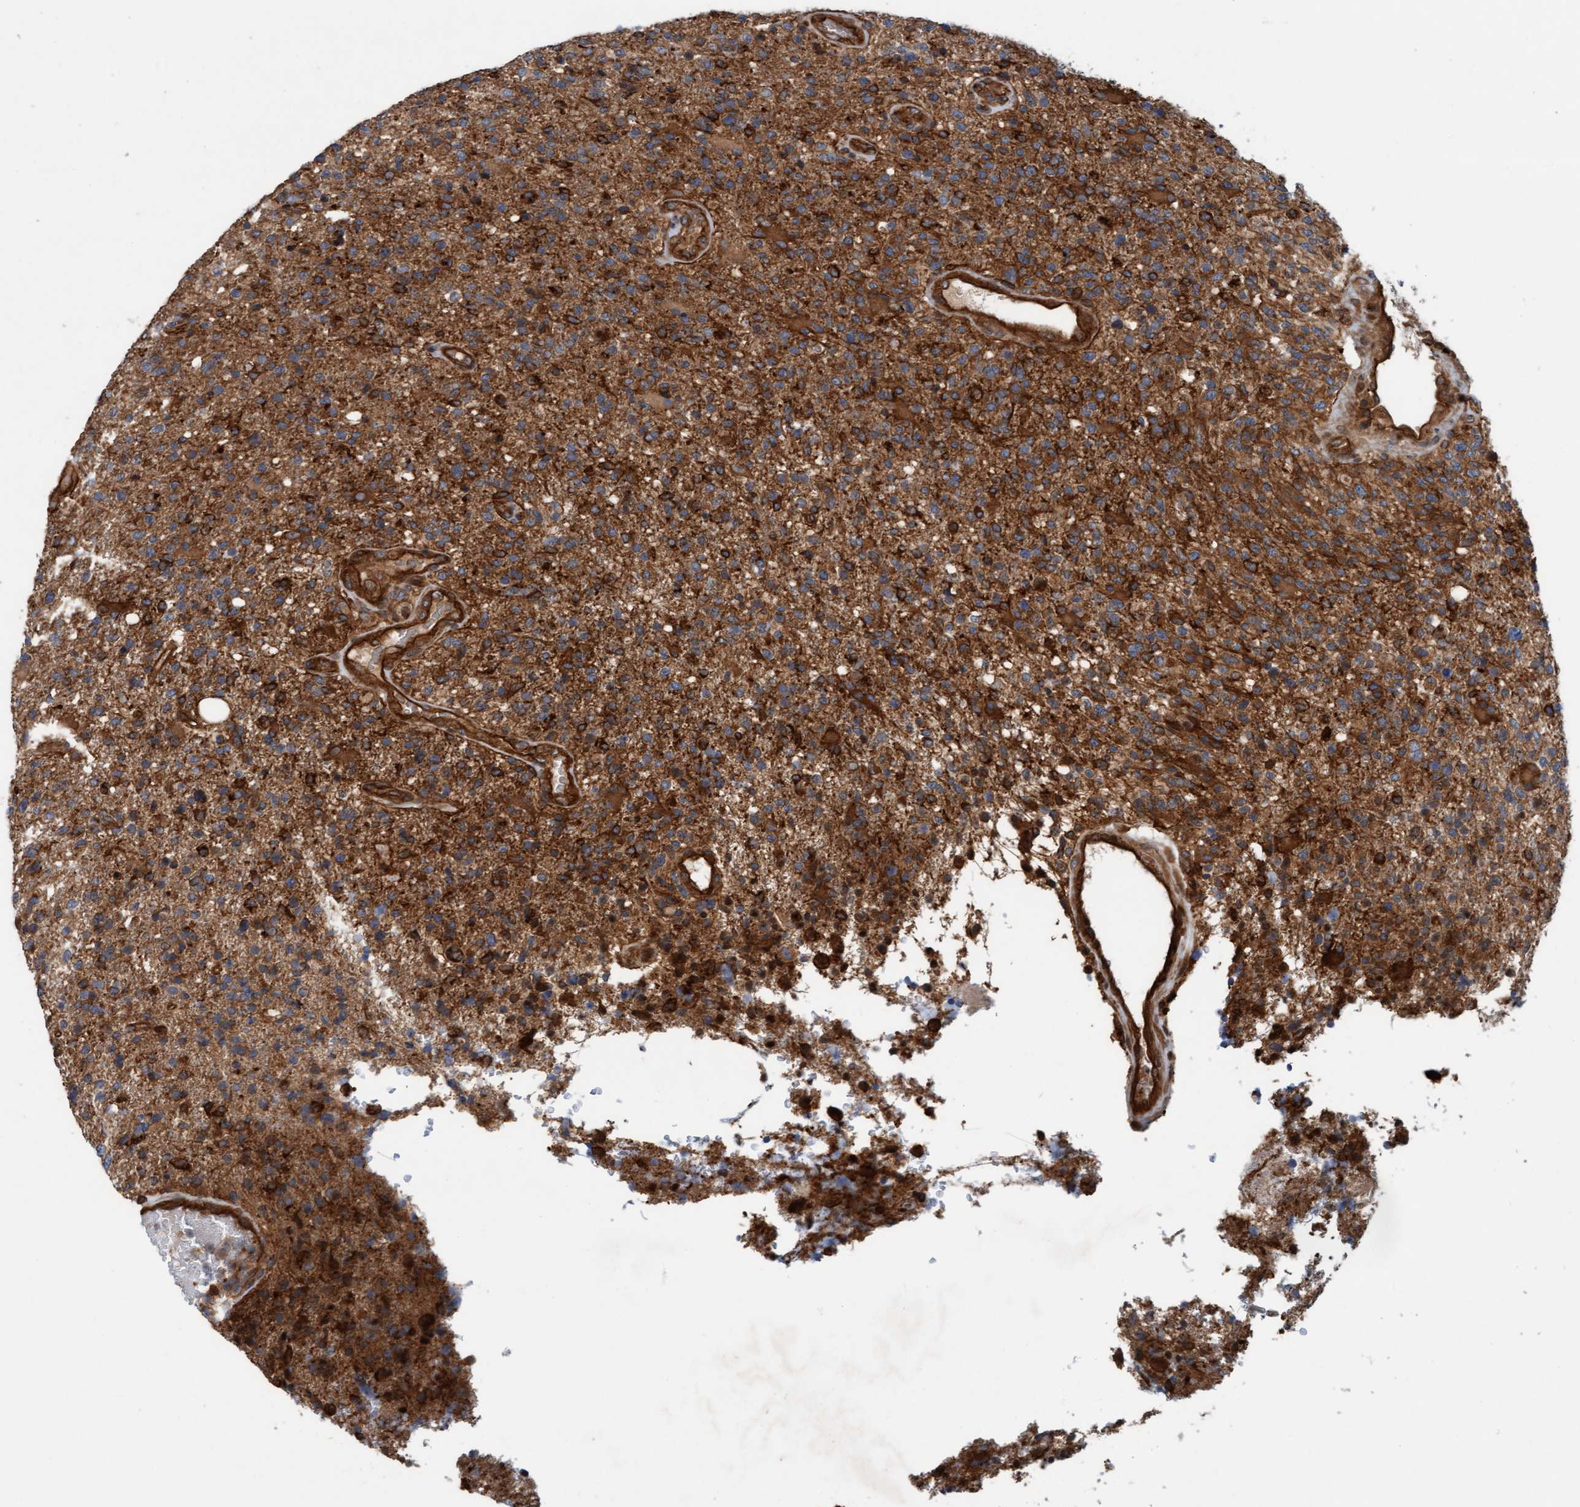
{"staining": {"intensity": "strong", "quantity": ">75%", "location": "cytoplasmic/membranous"}, "tissue": "glioma", "cell_type": "Tumor cells", "image_type": "cancer", "snomed": [{"axis": "morphology", "description": "Glioma, malignant, High grade"}, {"axis": "topography", "description": "Brain"}], "caption": "Immunohistochemistry (IHC) micrograph of human glioma stained for a protein (brown), which reveals high levels of strong cytoplasmic/membranous staining in approximately >75% of tumor cells.", "gene": "ERAL1", "patient": {"sex": "male", "age": 72}}